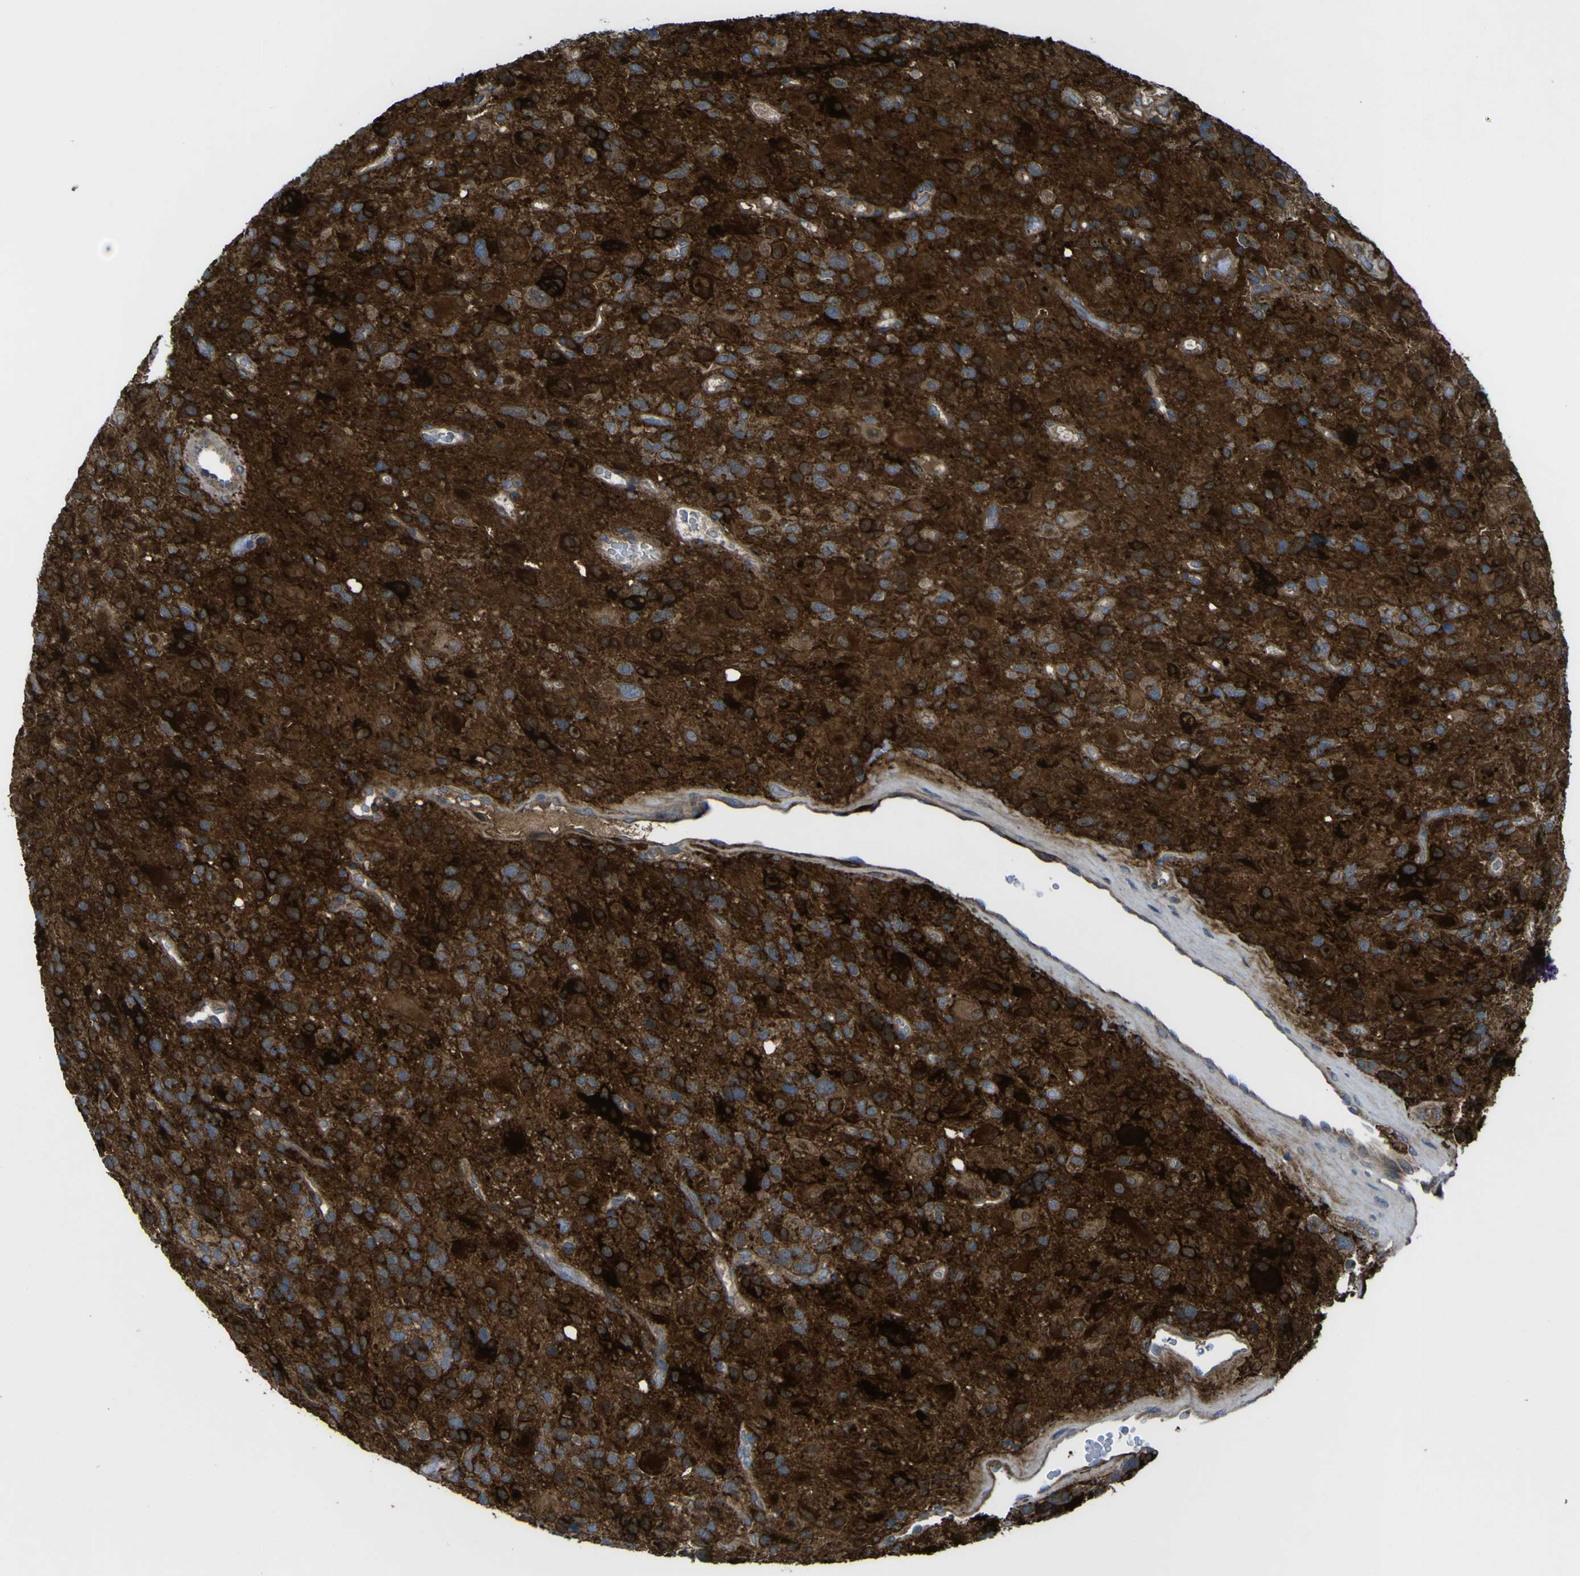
{"staining": {"intensity": "strong", "quantity": "25%-75%", "location": "cytoplasmic/membranous"}, "tissue": "glioma", "cell_type": "Tumor cells", "image_type": "cancer", "snomed": [{"axis": "morphology", "description": "Glioma, malignant, High grade"}, {"axis": "topography", "description": "Brain"}], "caption": "A high amount of strong cytoplasmic/membranous expression is present in approximately 25%-75% of tumor cells in high-grade glioma (malignant) tissue.", "gene": "CST3", "patient": {"sex": "male", "age": 48}}